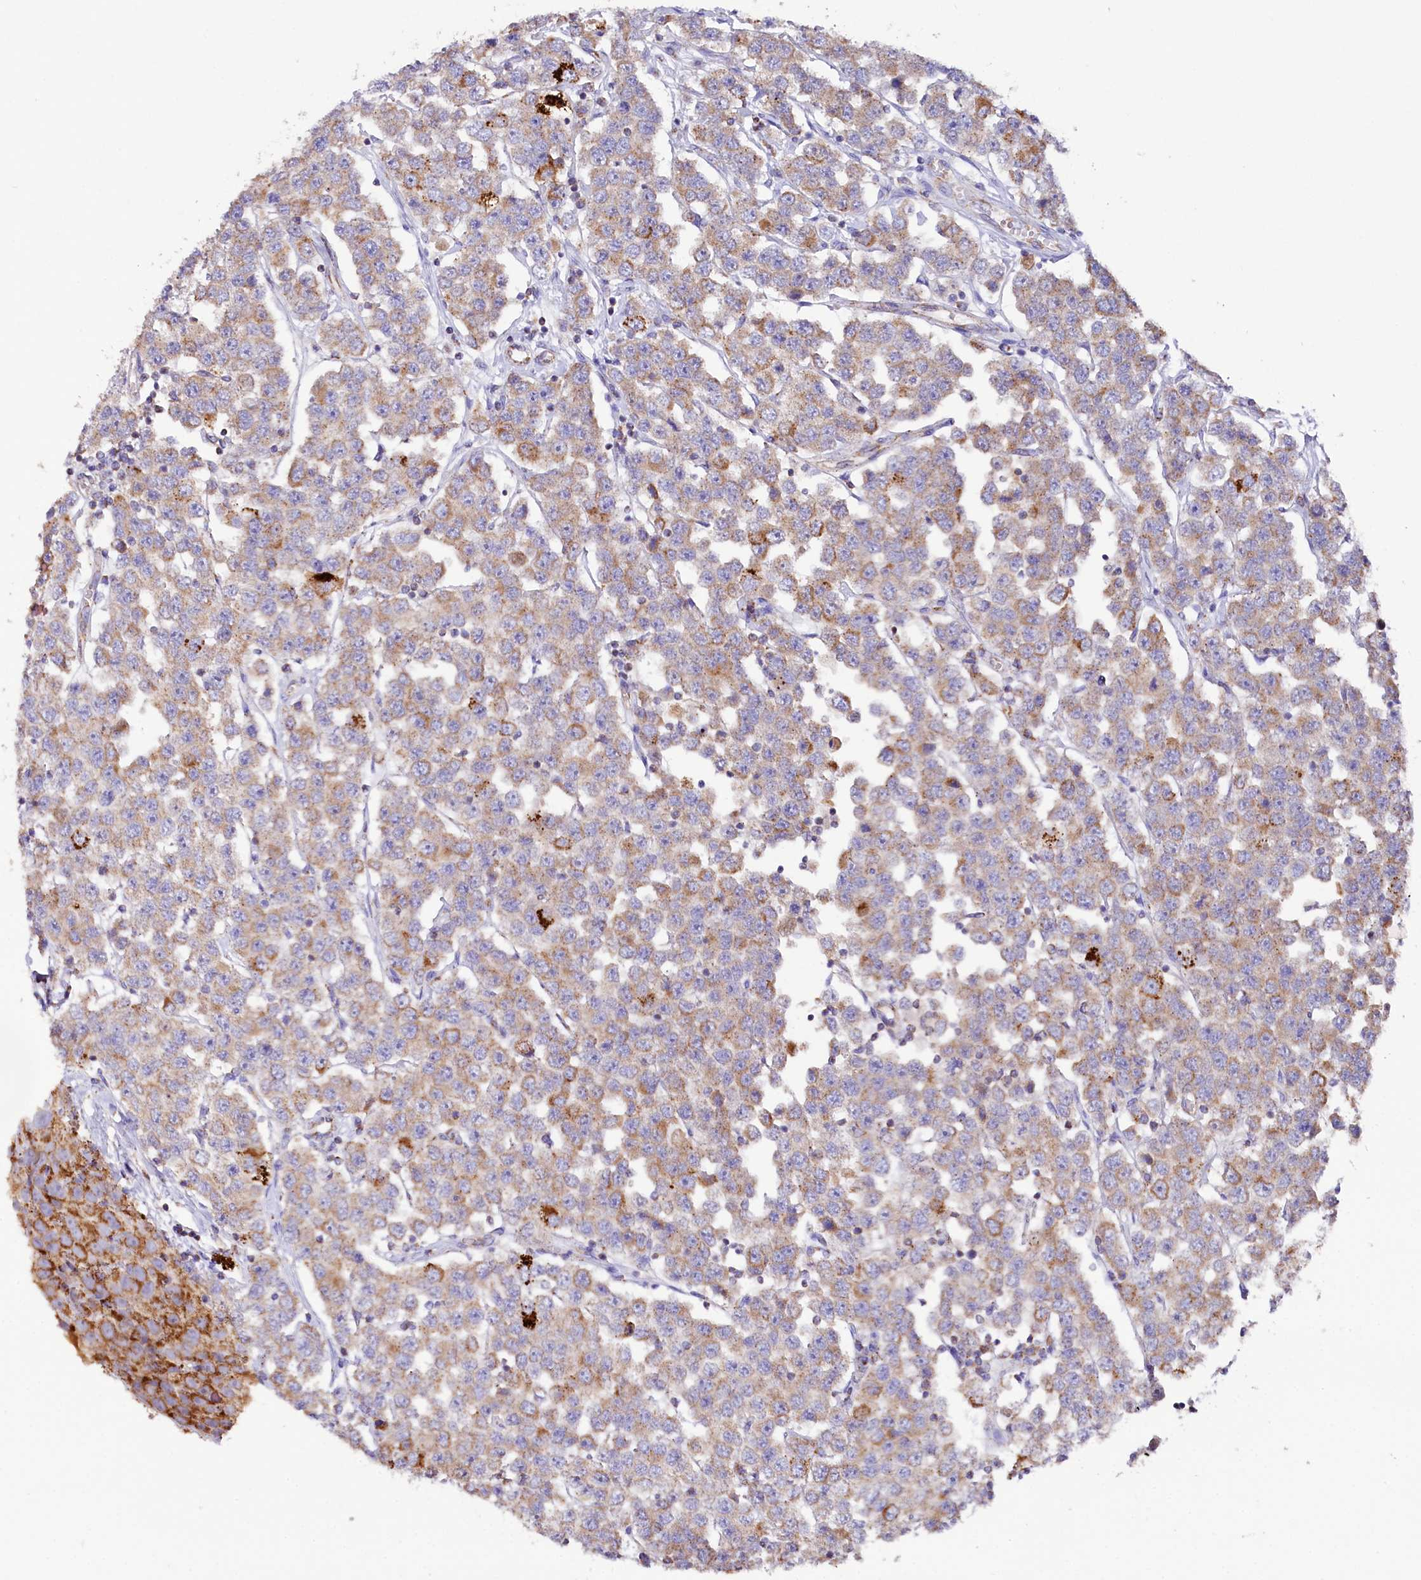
{"staining": {"intensity": "moderate", "quantity": ">75%", "location": "cytoplasmic/membranous"}, "tissue": "testis cancer", "cell_type": "Tumor cells", "image_type": "cancer", "snomed": [{"axis": "morphology", "description": "Seminoma, NOS"}, {"axis": "topography", "description": "Testis"}], "caption": "This image displays testis cancer stained with IHC to label a protein in brown. The cytoplasmic/membranous of tumor cells show moderate positivity for the protein. Nuclei are counter-stained blue.", "gene": "APLP2", "patient": {"sex": "male", "age": 28}}